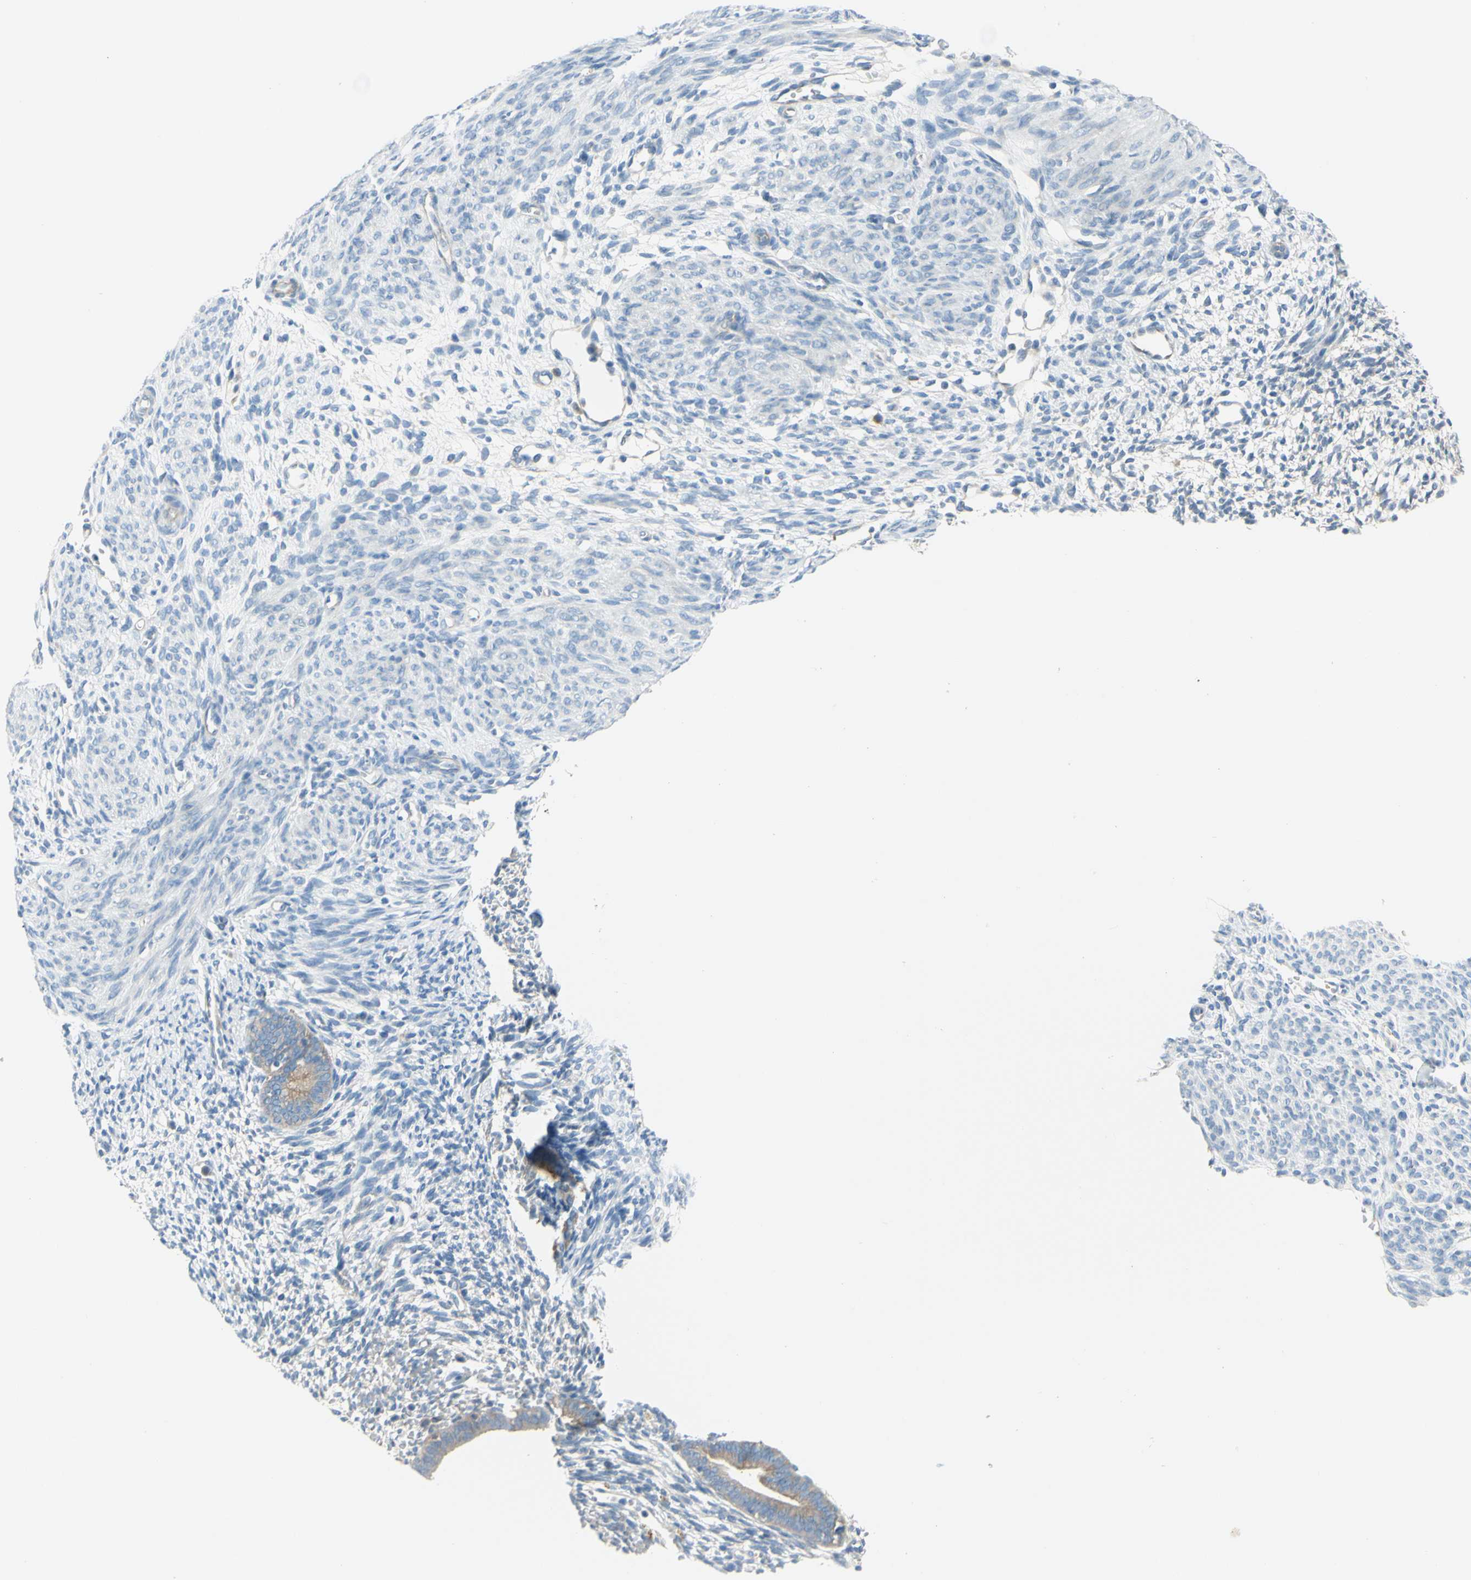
{"staining": {"intensity": "negative", "quantity": "none", "location": "none"}, "tissue": "endometrium", "cell_type": "Cells in endometrial stroma", "image_type": "normal", "snomed": [{"axis": "morphology", "description": "Normal tissue, NOS"}, {"axis": "morphology", "description": "Atrophy, NOS"}, {"axis": "topography", "description": "Uterus"}, {"axis": "topography", "description": "Endometrium"}], "caption": "This is a micrograph of IHC staining of benign endometrium, which shows no staining in cells in endometrial stroma. (Immunohistochemistry (ihc), brightfield microscopy, high magnification).", "gene": "FRMD4B", "patient": {"sex": "female", "age": 68}}